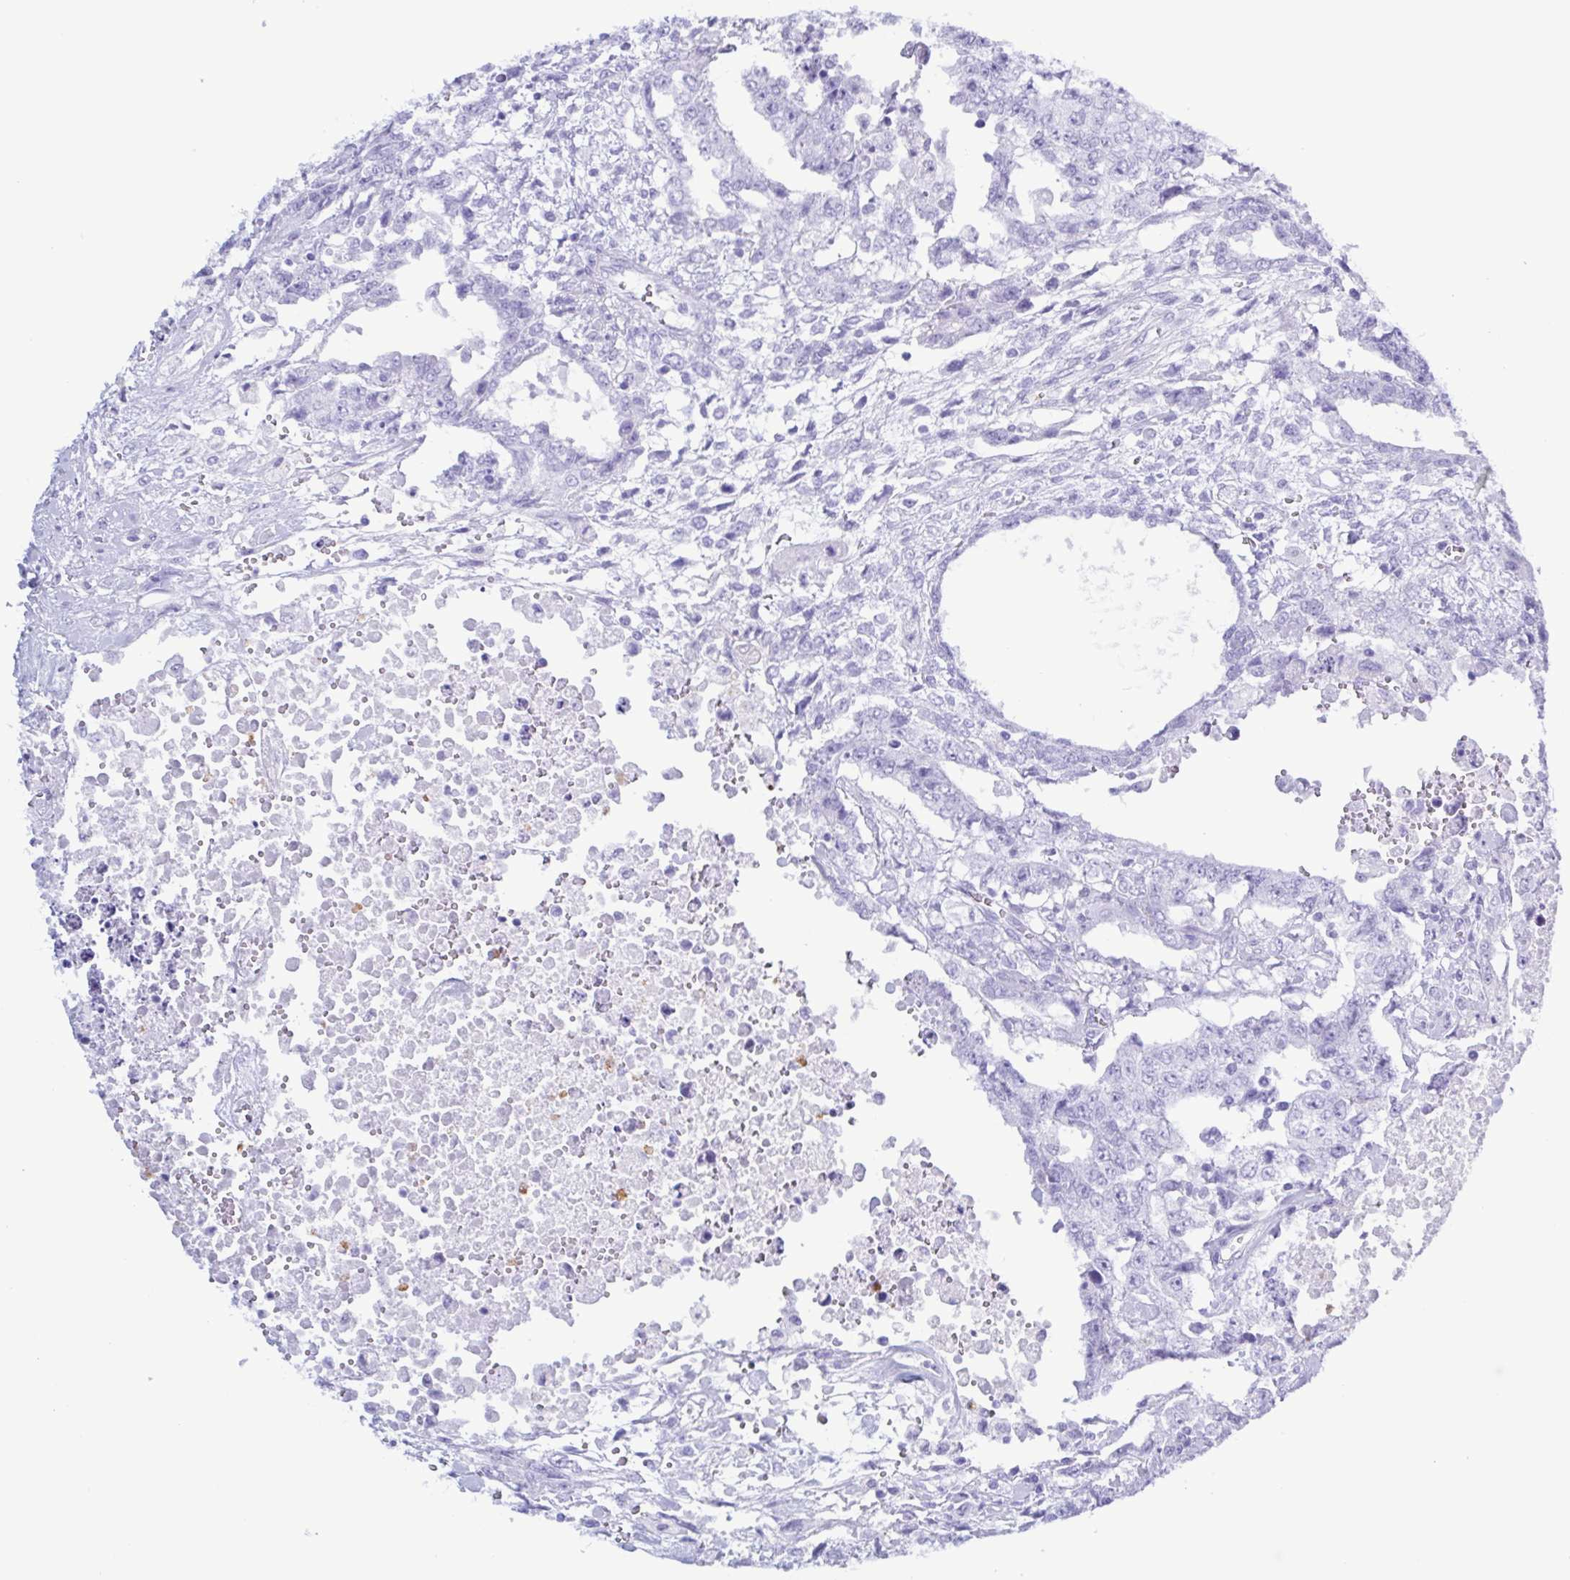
{"staining": {"intensity": "negative", "quantity": "none", "location": "none"}, "tissue": "testis cancer", "cell_type": "Tumor cells", "image_type": "cancer", "snomed": [{"axis": "morphology", "description": "Carcinoma, Embryonal, NOS"}, {"axis": "topography", "description": "Testis"}], "caption": "Immunohistochemical staining of testis cancer reveals no significant expression in tumor cells. Nuclei are stained in blue.", "gene": "LTF", "patient": {"sex": "male", "age": 24}}